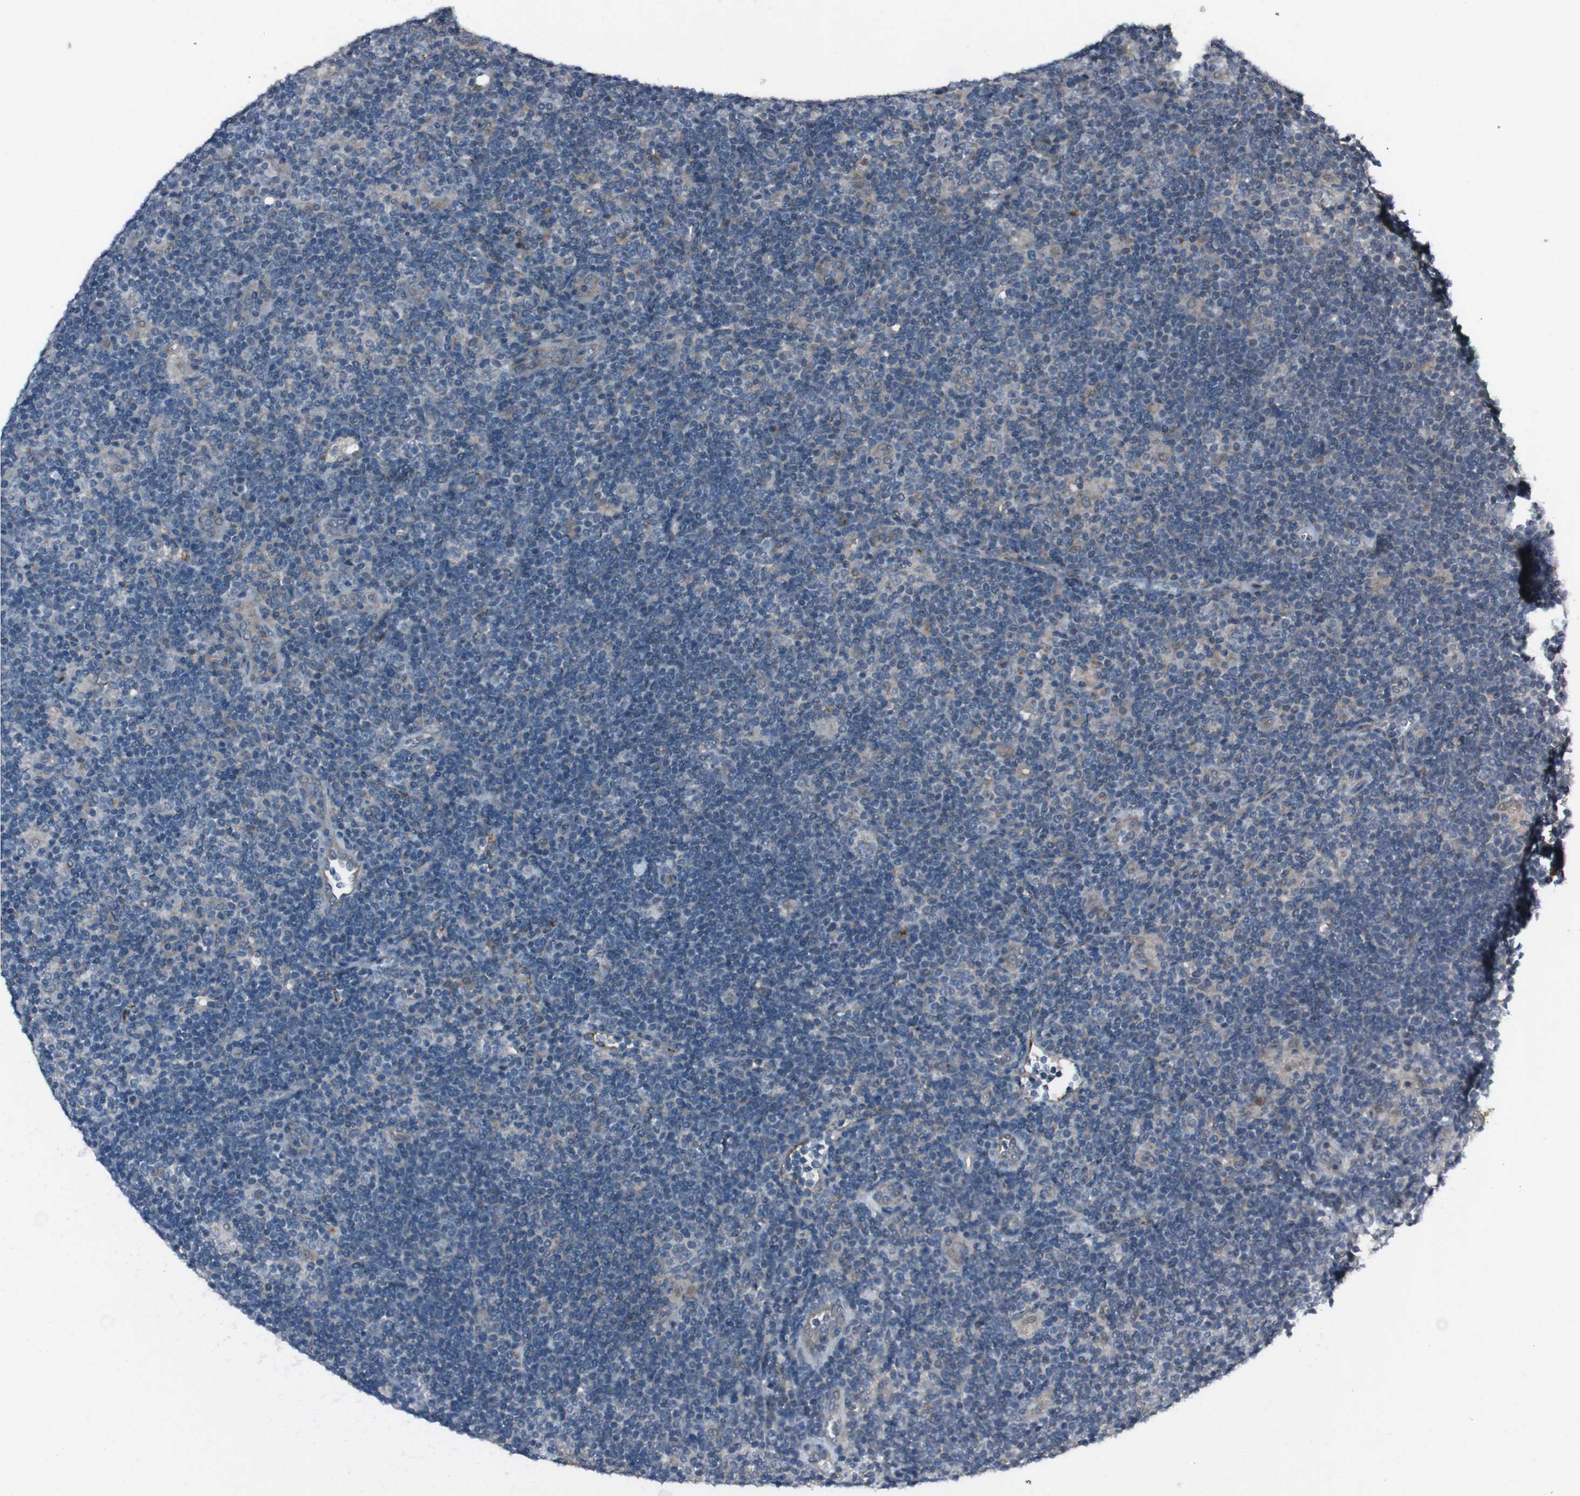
{"staining": {"intensity": "negative", "quantity": "none", "location": "none"}, "tissue": "lymphoma", "cell_type": "Tumor cells", "image_type": "cancer", "snomed": [{"axis": "morphology", "description": "Hodgkin's disease, NOS"}, {"axis": "topography", "description": "Lymph node"}], "caption": "The photomicrograph shows no staining of tumor cells in lymphoma.", "gene": "EFNA5", "patient": {"sex": "female", "age": 57}}